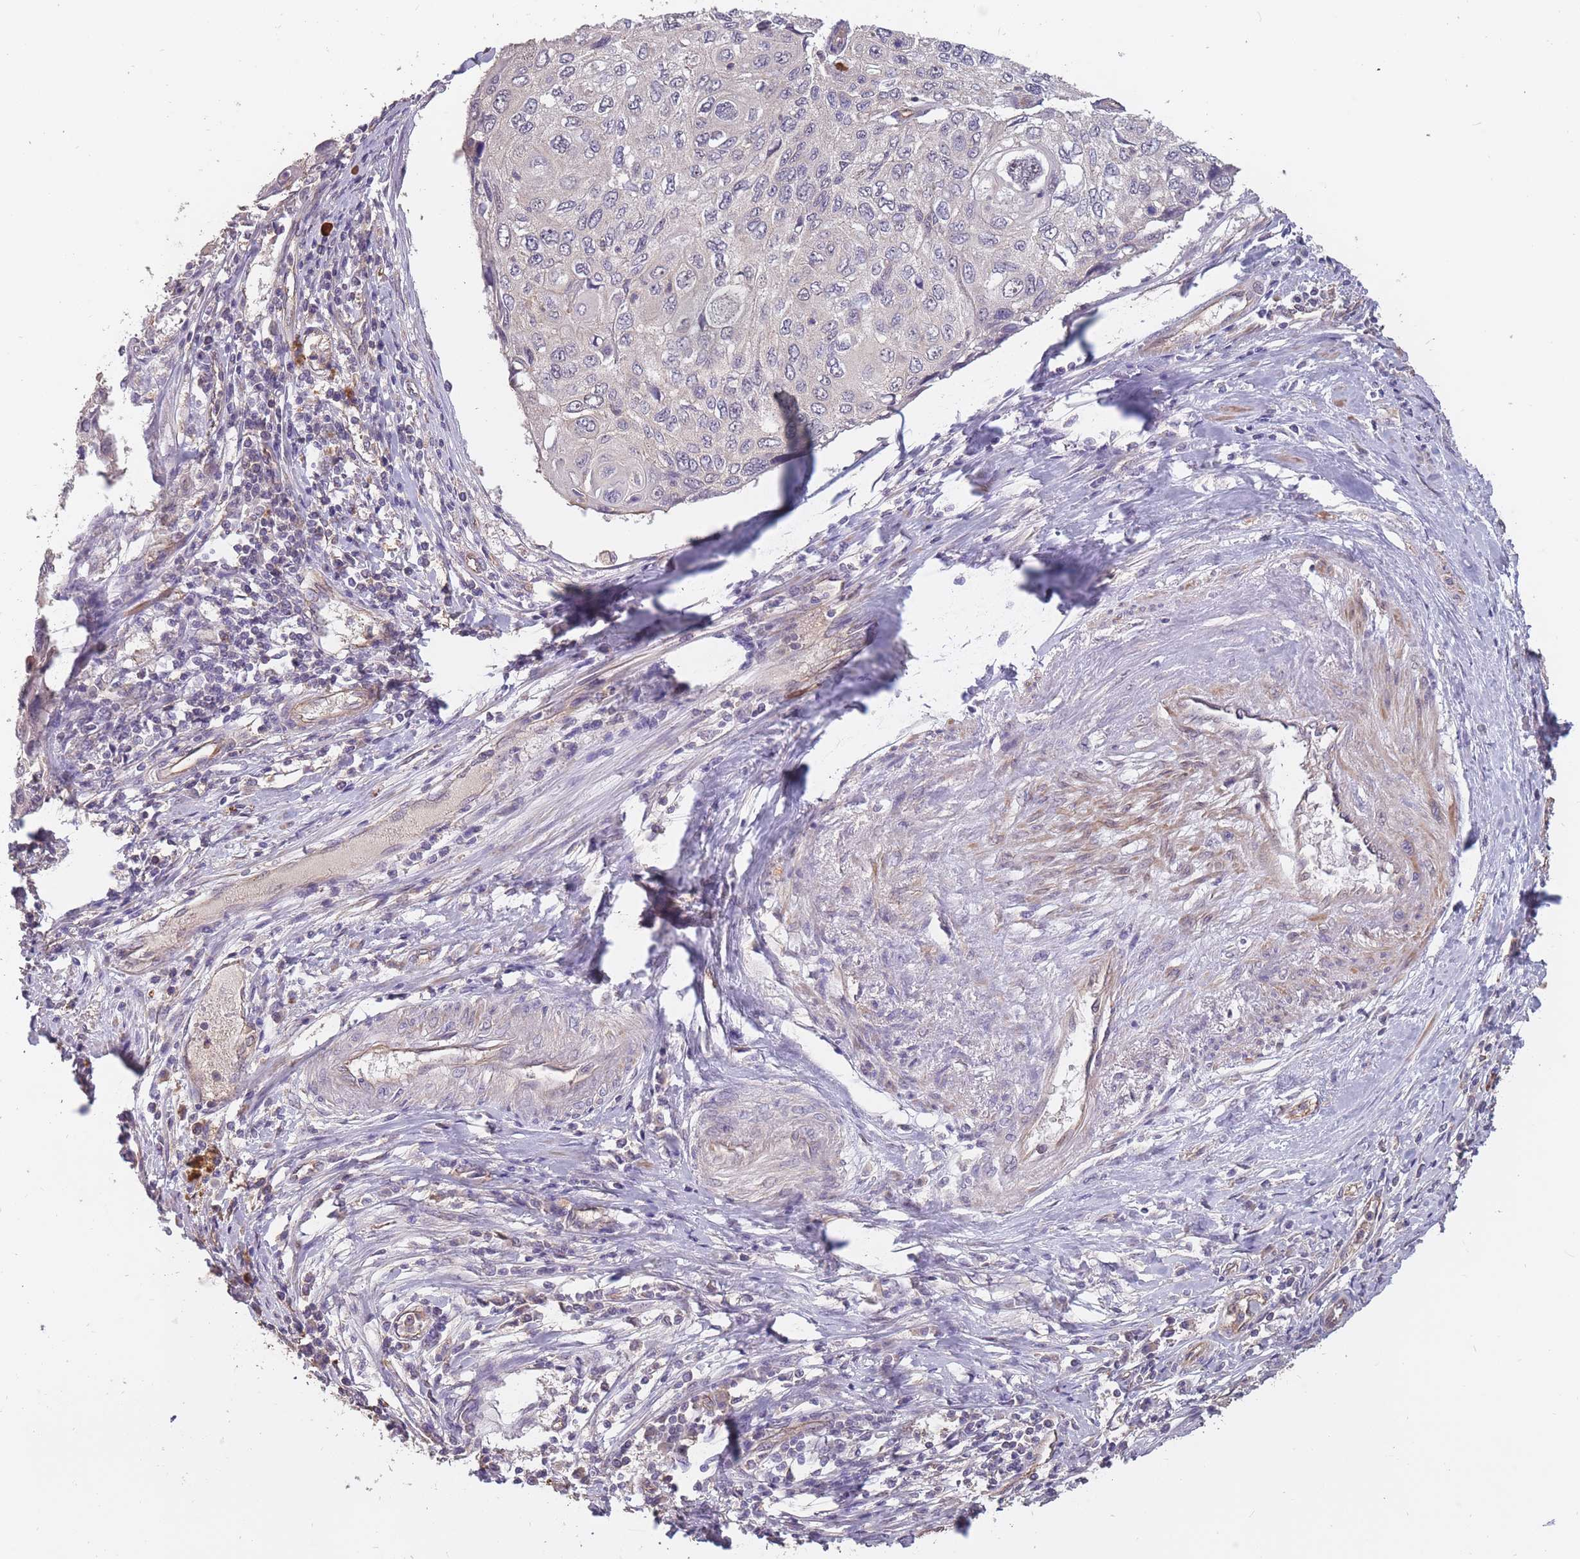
{"staining": {"intensity": "negative", "quantity": "none", "location": "none"}, "tissue": "cervical cancer", "cell_type": "Tumor cells", "image_type": "cancer", "snomed": [{"axis": "morphology", "description": "Squamous cell carcinoma, NOS"}, {"axis": "topography", "description": "Cervix"}], "caption": "DAB immunohistochemical staining of human cervical squamous cell carcinoma displays no significant staining in tumor cells.", "gene": "KIAA1755", "patient": {"sex": "female", "age": 70}}